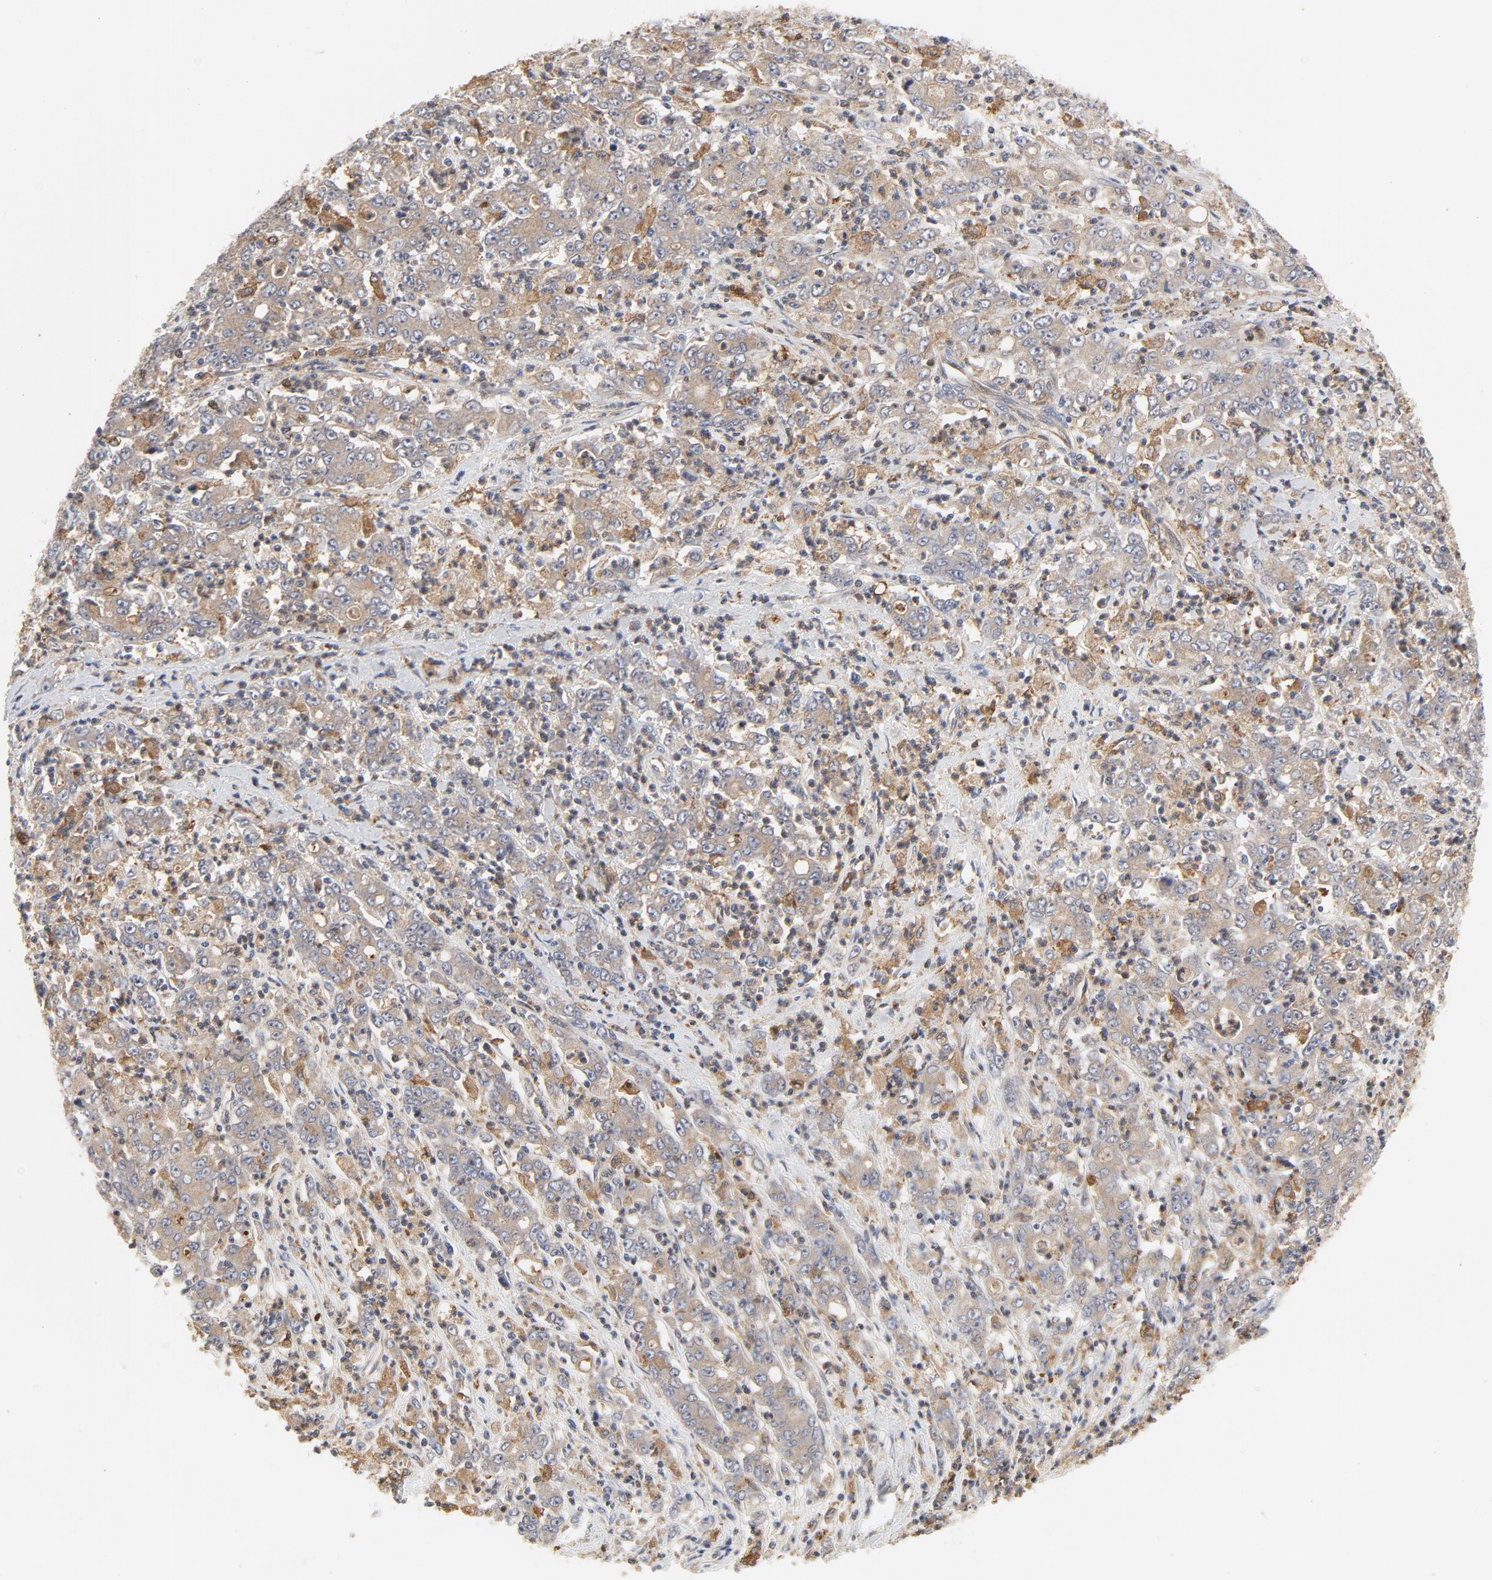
{"staining": {"intensity": "moderate", "quantity": ">75%", "location": "cytoplasmic/membranous"}, "tissue": "stomach cancer", "cell_type": "Tumor cells", "image_type": "cancer", "snomed": [{"axis": "morphology", "description": "Adenocarcinoma, NOS"}, {"axis": "topography", "description": "Stomach, lower"}], "caption": "This image exhibits stomach adenocarcinoma stained with immunohistochemistry (IHC) to label a protein in brown. The cytoplasmic/membranous of tumor cells show moderate positivity for the protein. Nuclei are counter-stained blue.", "gene": "RAPGEF4", "patient": {"sex": "female", "age": 71}}